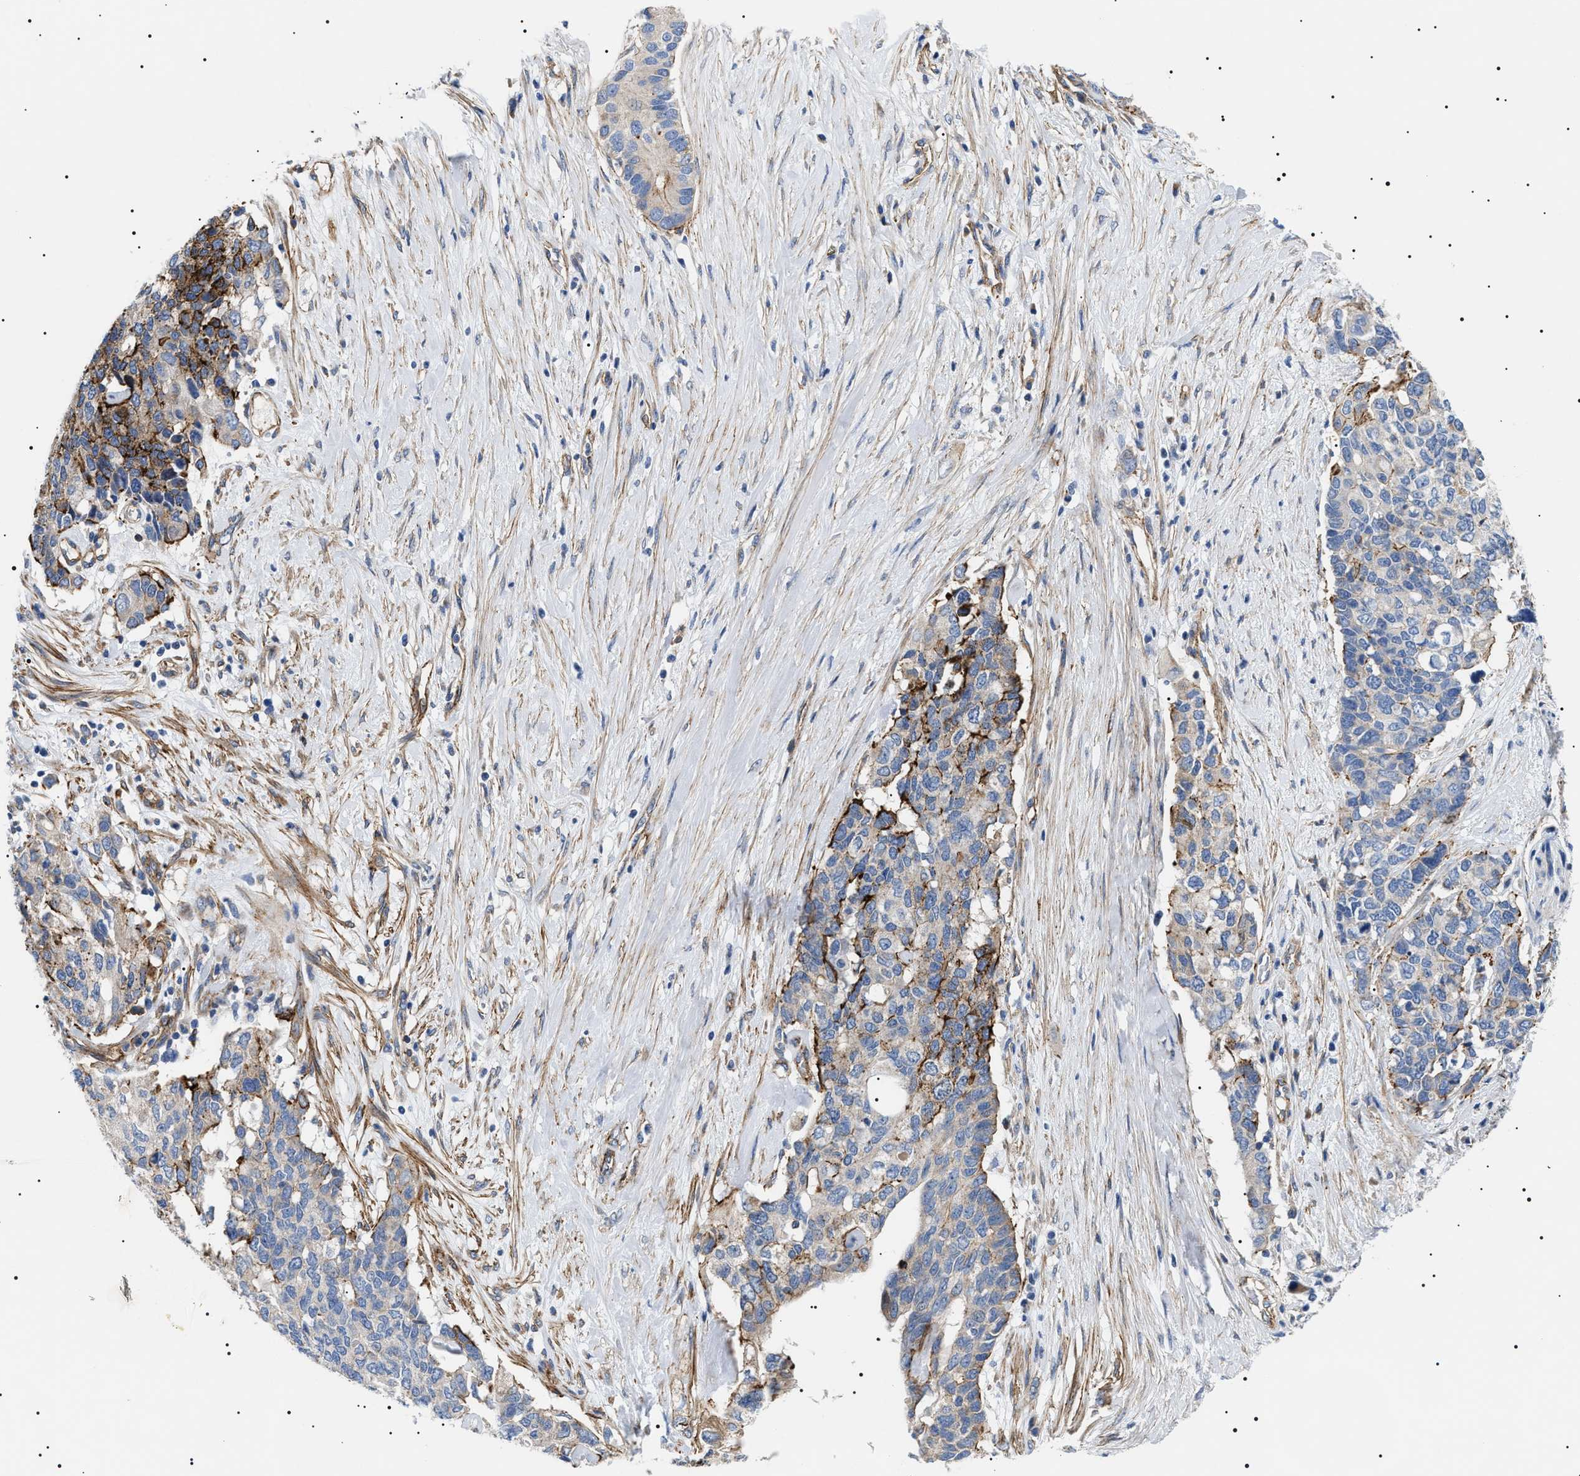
{"staining": {"intensity": "strong", "quantity": "<25%", "location": "cytoplasmic/membranous"}, "tissue": "pancreatic cancer", "cell_type": "Tumor cells", "image_type": "cancer", "snomed": [{"axis": "morphology", "description": "Adenocarcinoma, NOS"}, {"axis": "topography", "description": "Pancreas"}], "caption": "About <25% of tumor cells in pancreatic cancer display strong cytoplasmic/membranous protein positivity as visualized by brown immunohistochemical staining.", "gene": "TMEM222", "patient": {"sex": "female", "age": 56}}